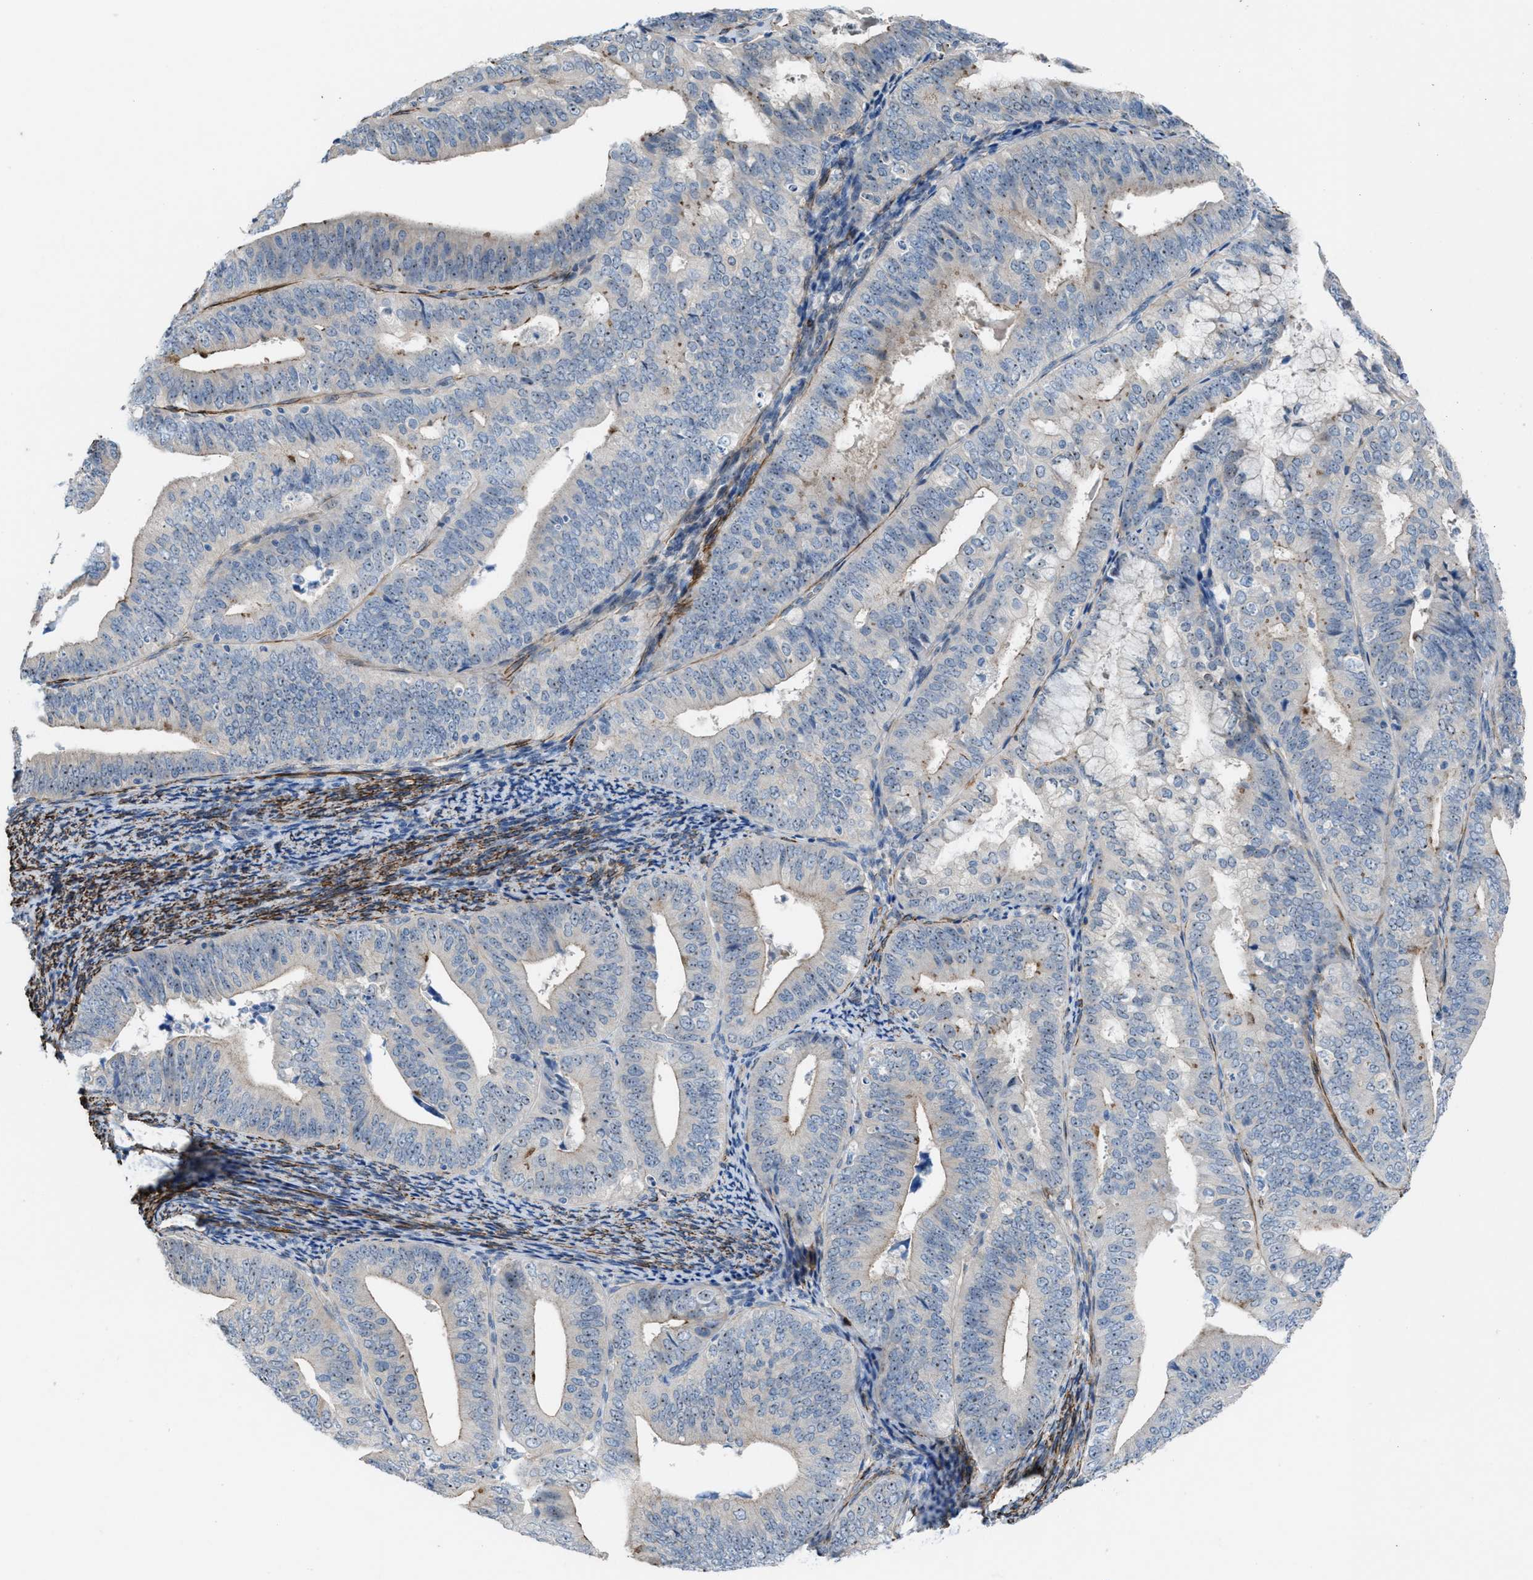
{"staining": {"intensity": "weak", "quantity": "<25%", "location": "nuclear"}, "tissue": "endometrial cancer", "cell_type": "Tumor cells", "image_type": "cancer", "snomed": [{"axis": "morphology", "description": "Adenocarcinoma, NOS"}, {"axis": "topography", "description": "Endometrium"}], "caption": "Immunohistochemistry micrograph of endometrial cancer stained for a protein (brown), which demonstrates no expression in tumor cells.", "gene": "NQO2", "patient": {"sex": "female", "age": 63}}